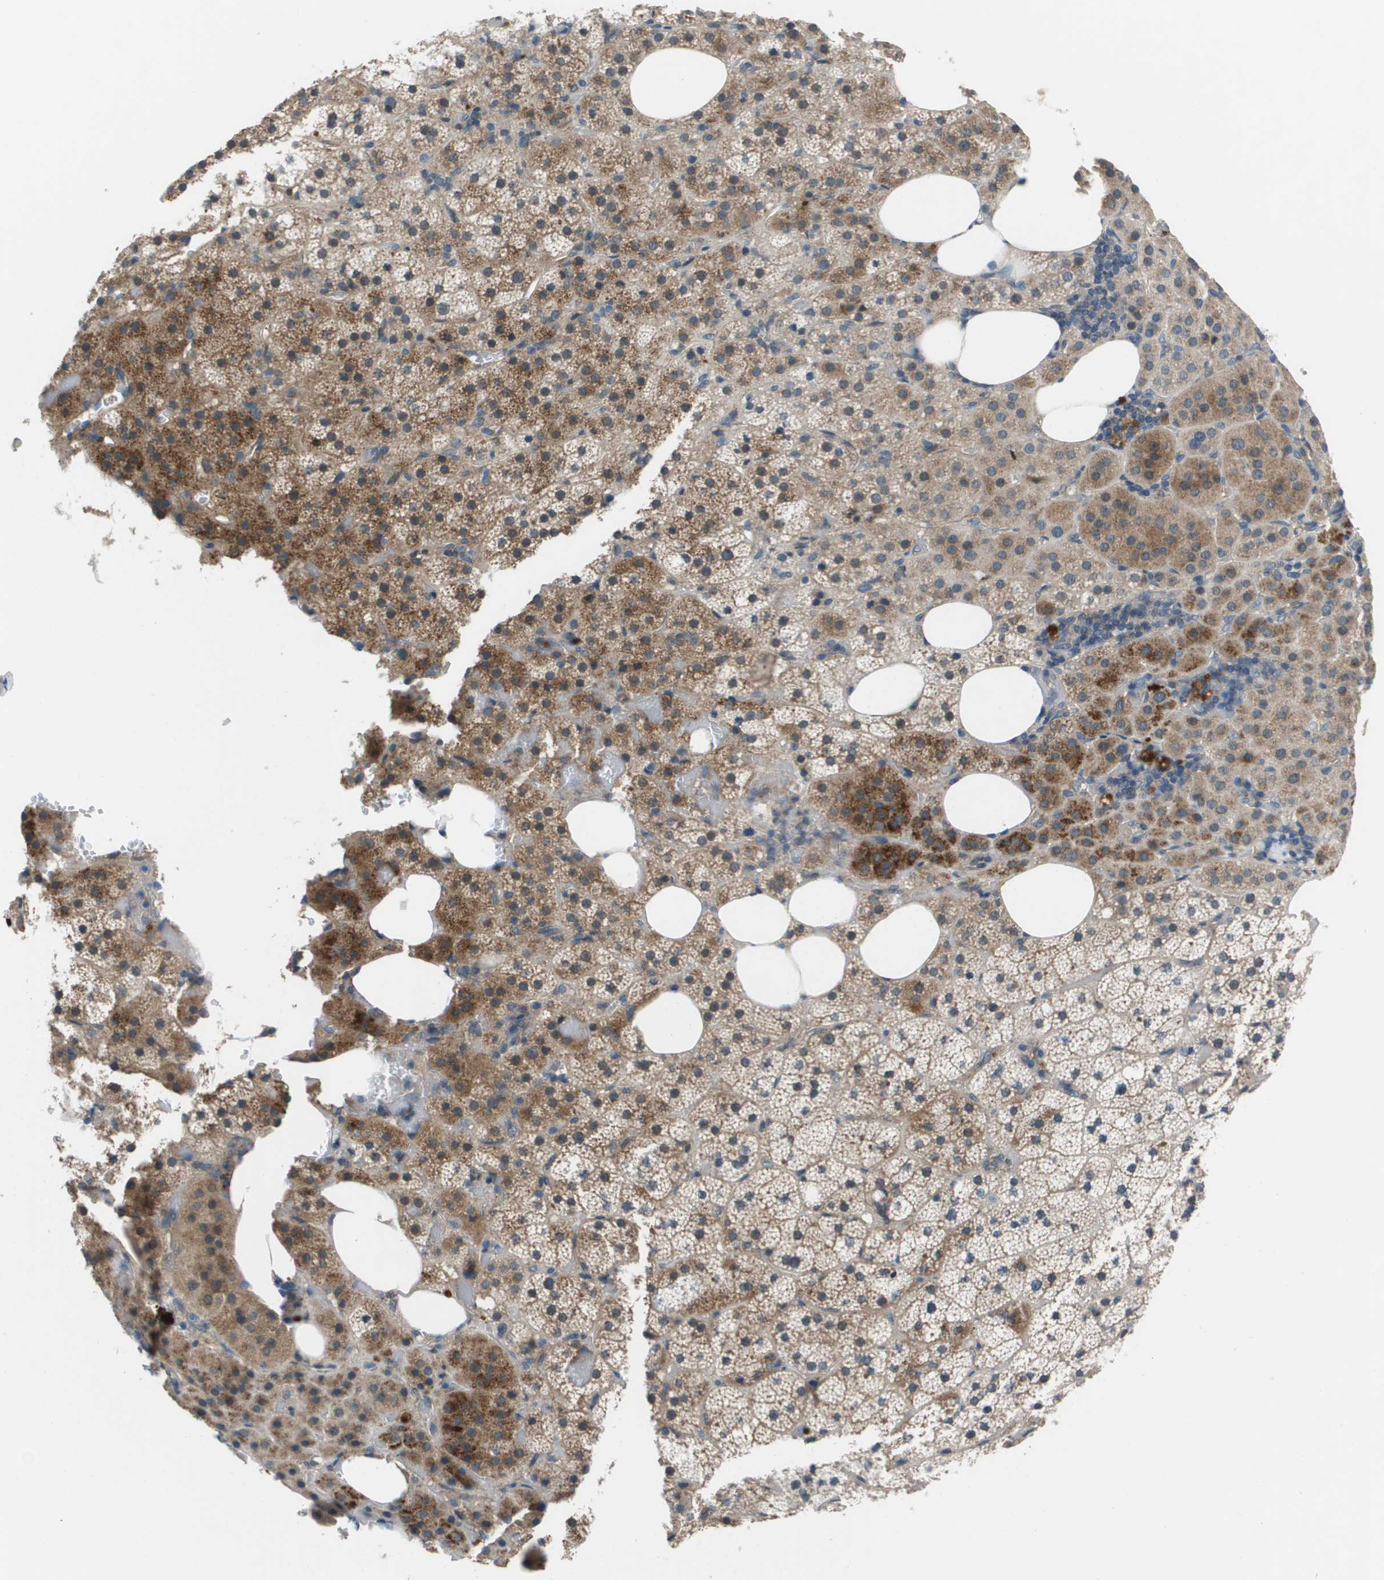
{"staining": {"intensity": "moderate", "quantity": "25%-75%", "location": "cytoplasmic/membranous"}, "tissue": "adrenal gland", "cell_type": "Glandular cells", "image_type": "normal", "snomed": [{"axis": "morphology", "description": "Normal tissue, NOS"}, {"axis": "topography", "description": "Adrenal gland"}], "caption": "Normal adrenal gland exhibits moderate cytoplasmic/membranous staining in approximately 25%-75% of glandular cells (Stains: DAB (3,3'-diaminobenzidine) in brown, nuclei in blue, Microscopy: brightfield microscopy at high magnification)..", "gene": "PCOLCE", "patient": {"sex": "female", "age": 59}}